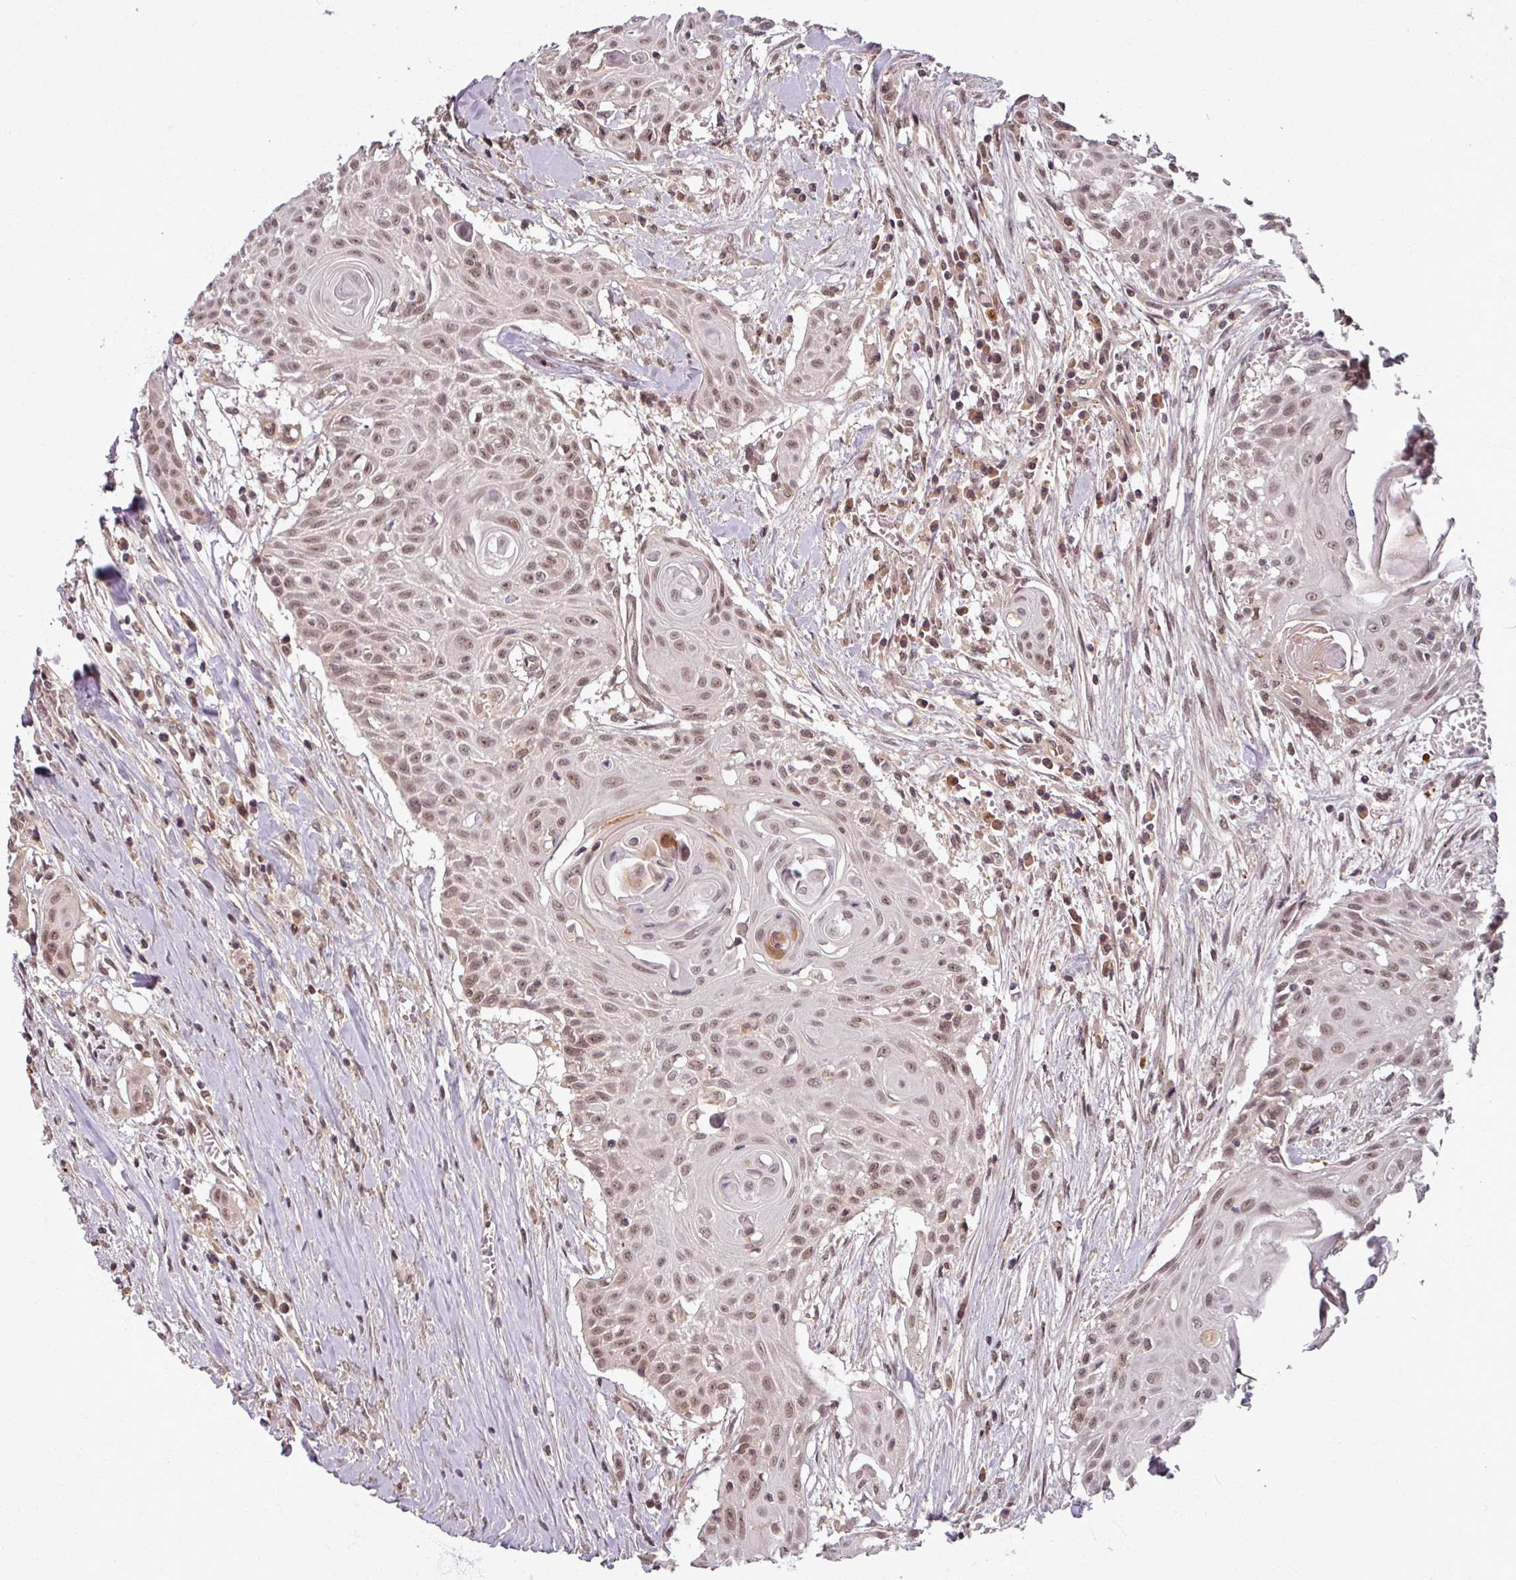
{"staining": {"intensity": "moderate", "quantity": ">75%", "location": "nuclear"}, "tissue": "head and neck cancer", "cell_type": "Tumor cells", "image_type": "cancer", "snomed": [{"axis": "morphology", "description": "Squamous cell carcinoma, NOS"}, {"axis": "topography", "description": "Lymph node"}, {"axis": "topography", "description": "Salivary gland"}, {"axis": "topography", "description": "Head-Neck"}], "caption": "There is medium levels of moderate nuclear positivity in tumor cells of head and neck squamous cell carcinoma, as demonstrated by immunohistochemical staining (brown color).", "gene": "POLR2G", "patient": {"sex": "female", "age": 74}}